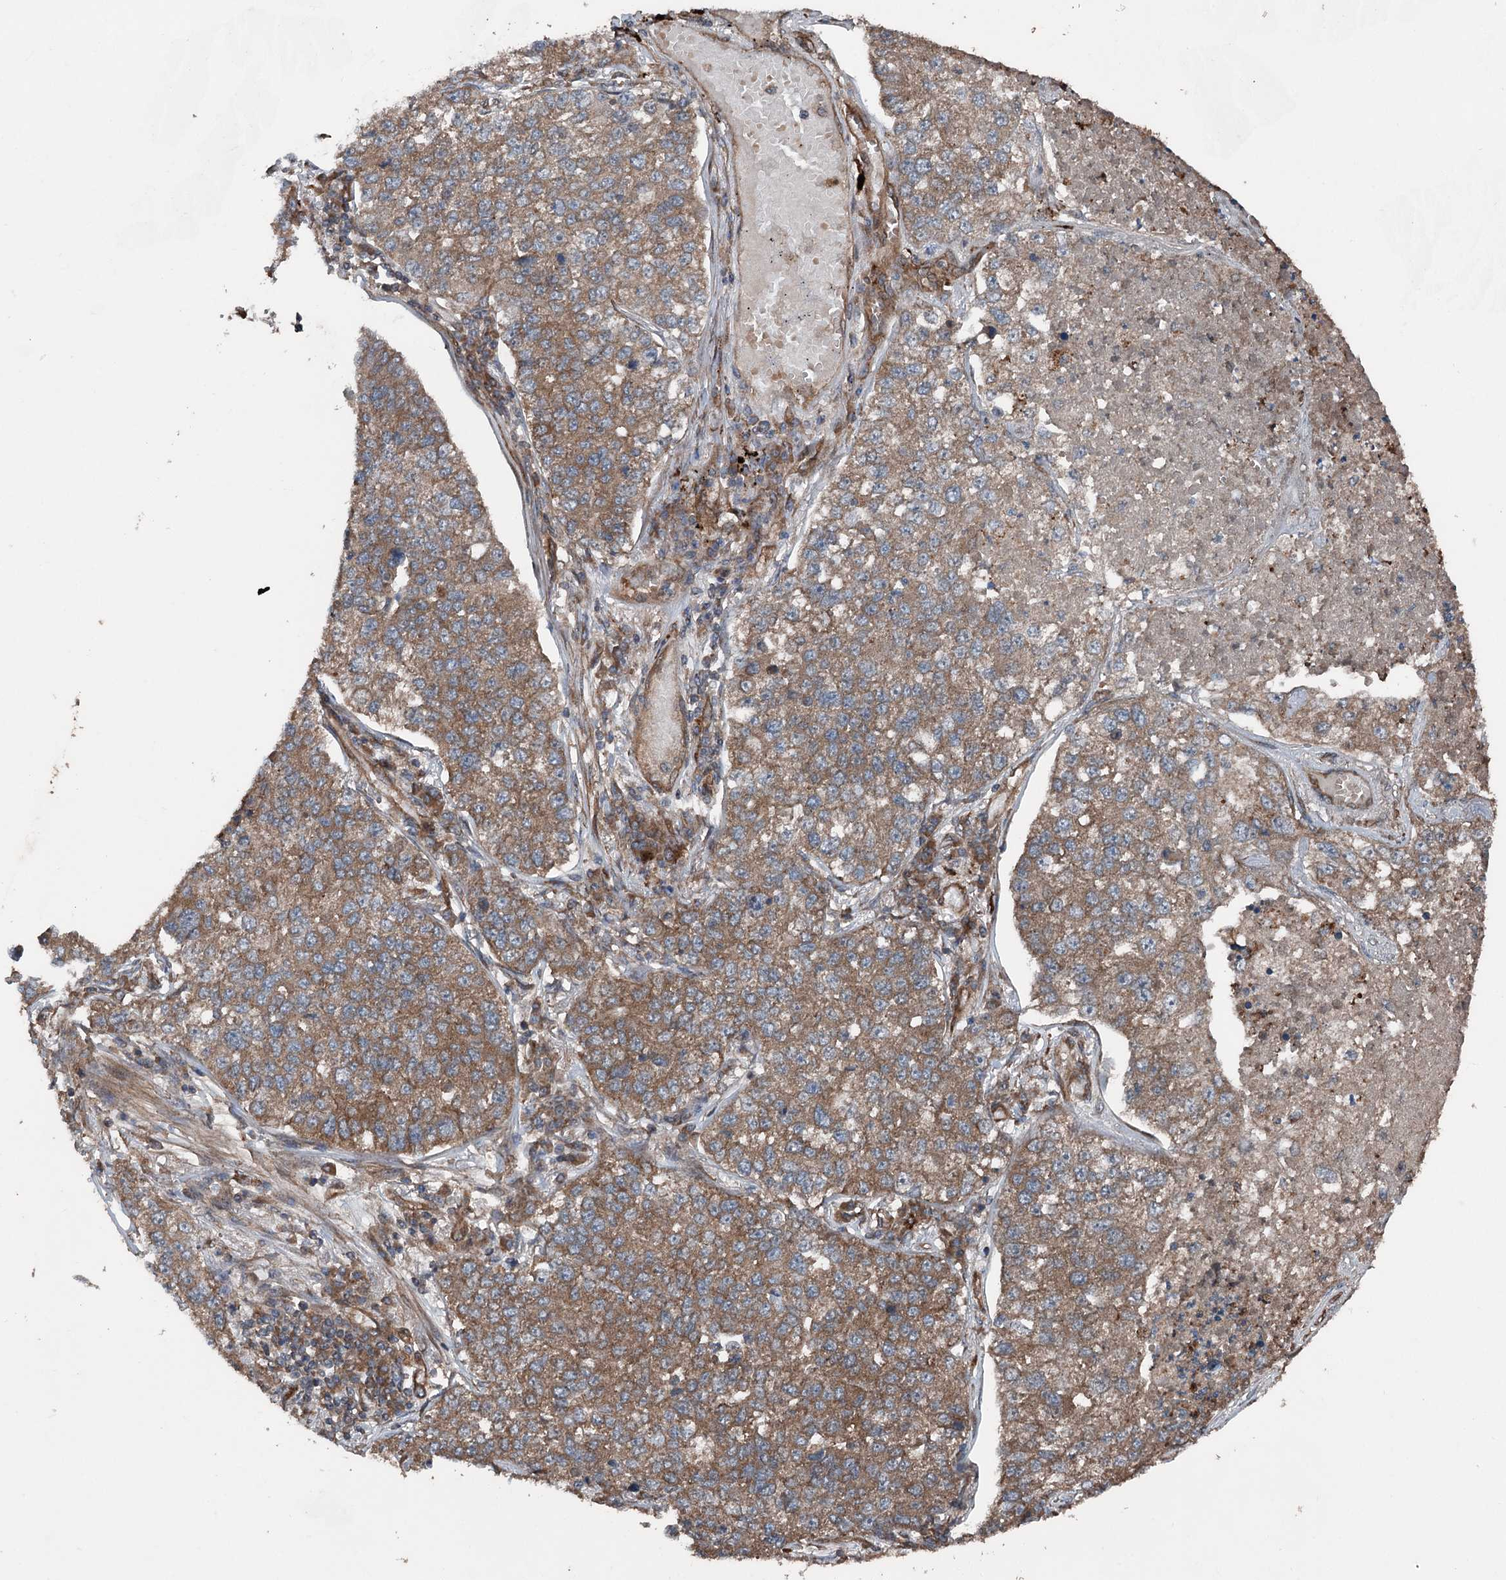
{"staining": {"intensity": "moderate", "quantity": ">75%", "location": "cytoplasmic/membranous"}, "tissue": "lung cancer", "cell_type": "Tumor cells", "image_type": "cancer", "snomed": [{"axis": "morphology", "description": "Adenocarcinoma, NOS"}, {"axis": "topography", "description": "Lung"}], "caption": "IHC (DAB) staining of human adenocarcinoma (lung) demonstrates moderate cytoplasmic/membranous protein expression in about >75% of tumor cells.", "gene": "RNF214", "patient": {"sex": "male", "age": 49}}